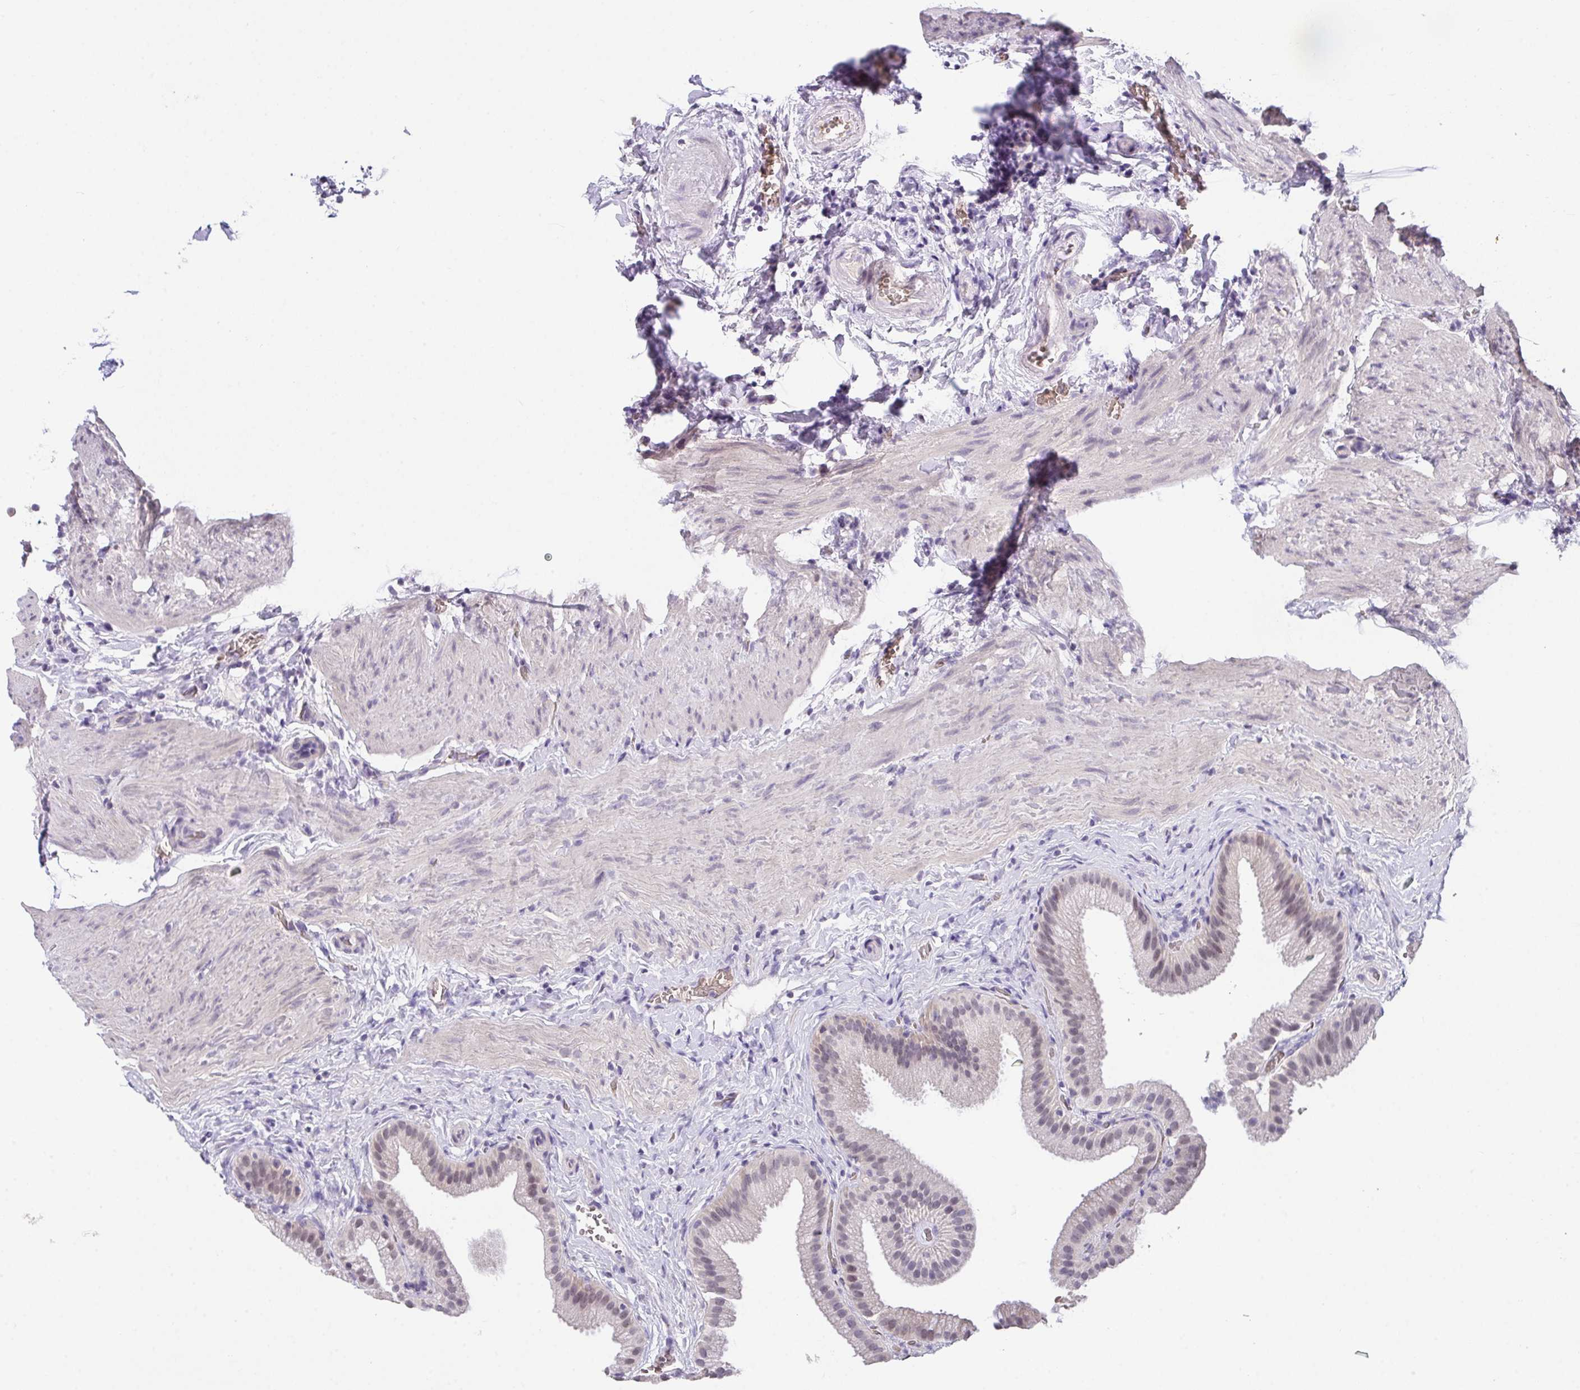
{"staining": {"intensity": "weak", "quantity": "25%-75%", "location": "nuclear"}, "tissue": "gallbladder", "cell_type": "Glandular cells", "image_type": "normal", "snomed": [{"axis": "morphology", "description": "Normal tissue, NOS"}, {"axis": "topography", "description": "Gallbladder"}], "caption": "Immunohistochemistry of benign human gallbladder displays low levels of weak nuclear staining in about 25%-75% of glandular cells.", "gene": "GLTPD2", "patient": {"sex": "female", "age": 63}}